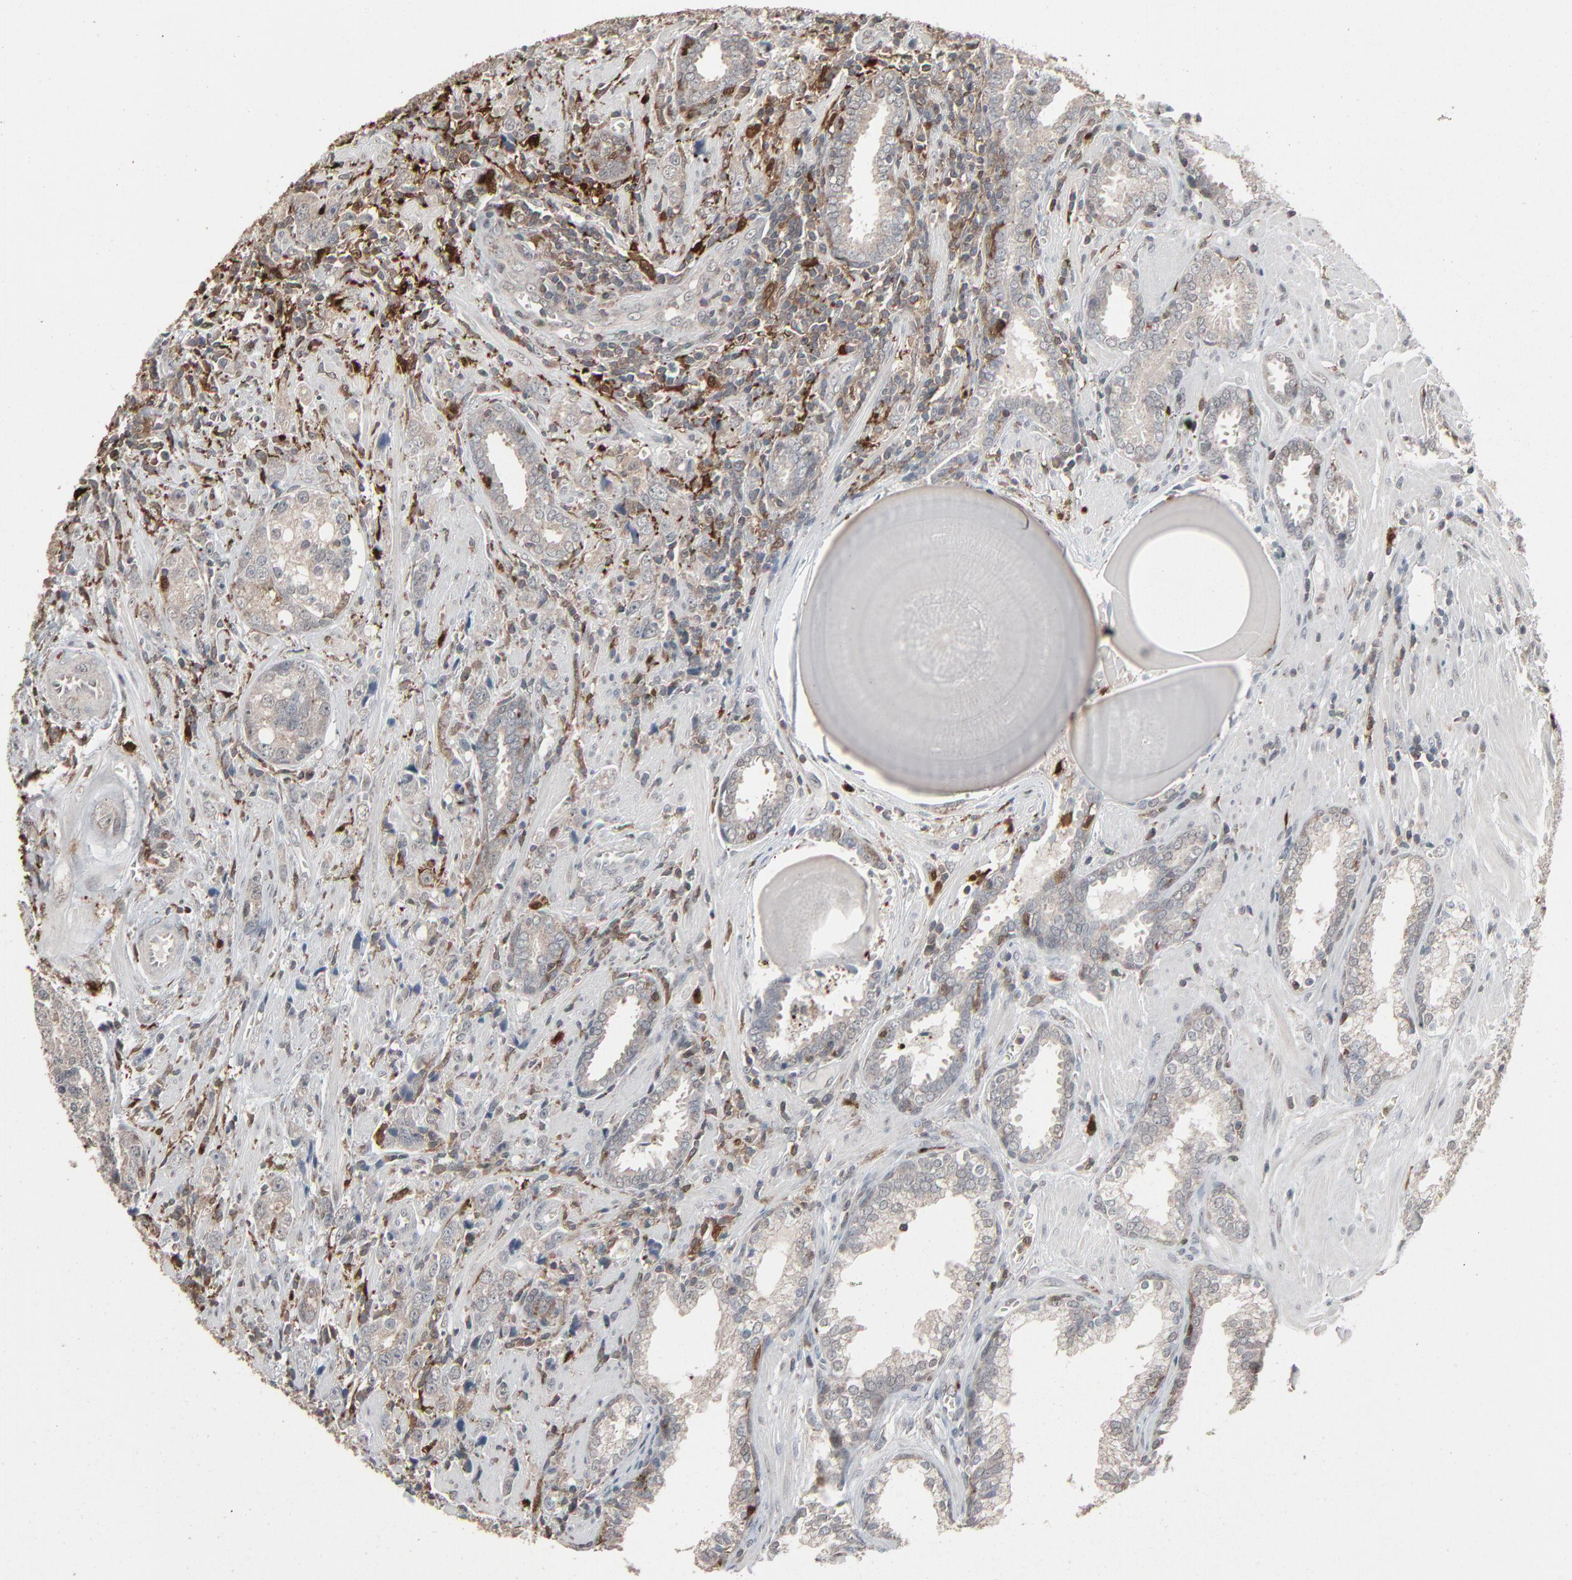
{"staining": {"intensity": "weak", "quantity": ">75%", "location": "cytoplasmic/membranous"}, "tissue": "prostate cancer", "cell_type": "Tumor cells", "image_type": "cancer", "snomed": [{"axis": "morphology", "description": "Adenocarcinoma, High grade"}, {"axis": "topography", "description": "Prostate"}], "caption": "Prostate cancer (high-grade adenocarcinoma) stained for a protein (brown) exhibits weak cytoplasmic/membranous positive staining in approximately >75% of tumor cells.", "gene": "DOCK8", "patient": {"sex": "male", "age": 71}}